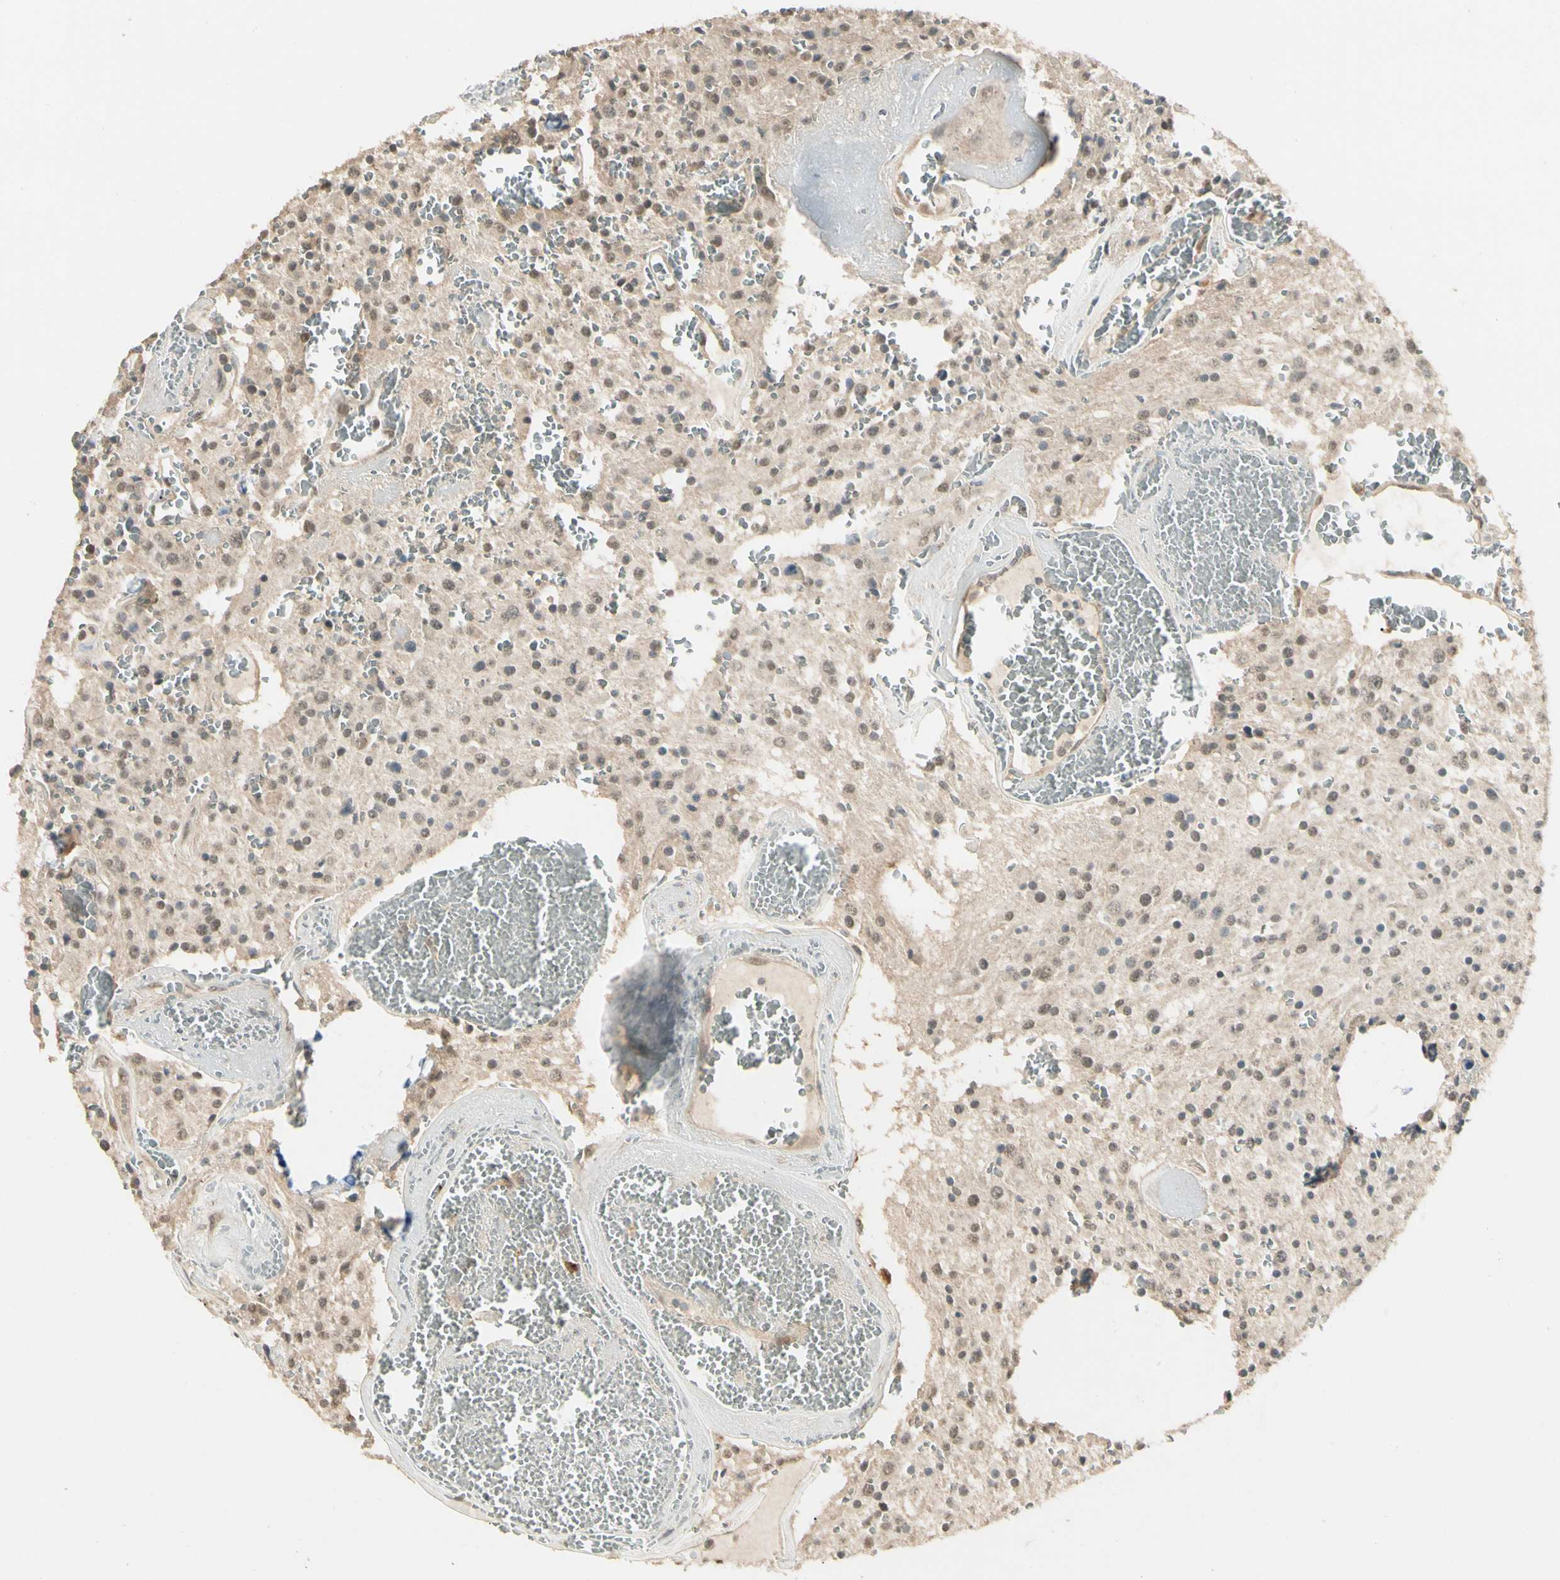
{"staining": {"intensity": "weak", "quantity": ">75%", "location": "cytoplasmic/membranous"}, "tissue": "glioma", "cell_type": "Tumor cells", "image_type": "cancer", "snomed": [{"axis": "morphology", "description": "Glioma, malignant, Low grade"}, {"axis": "topography", "description": "Brain"}], "caption": "Human glioma stained with a protein marker demonstrates weak staining in tumor cells.", "gene": "SGCA", "patient": {"sex": "male", "age": 58}}